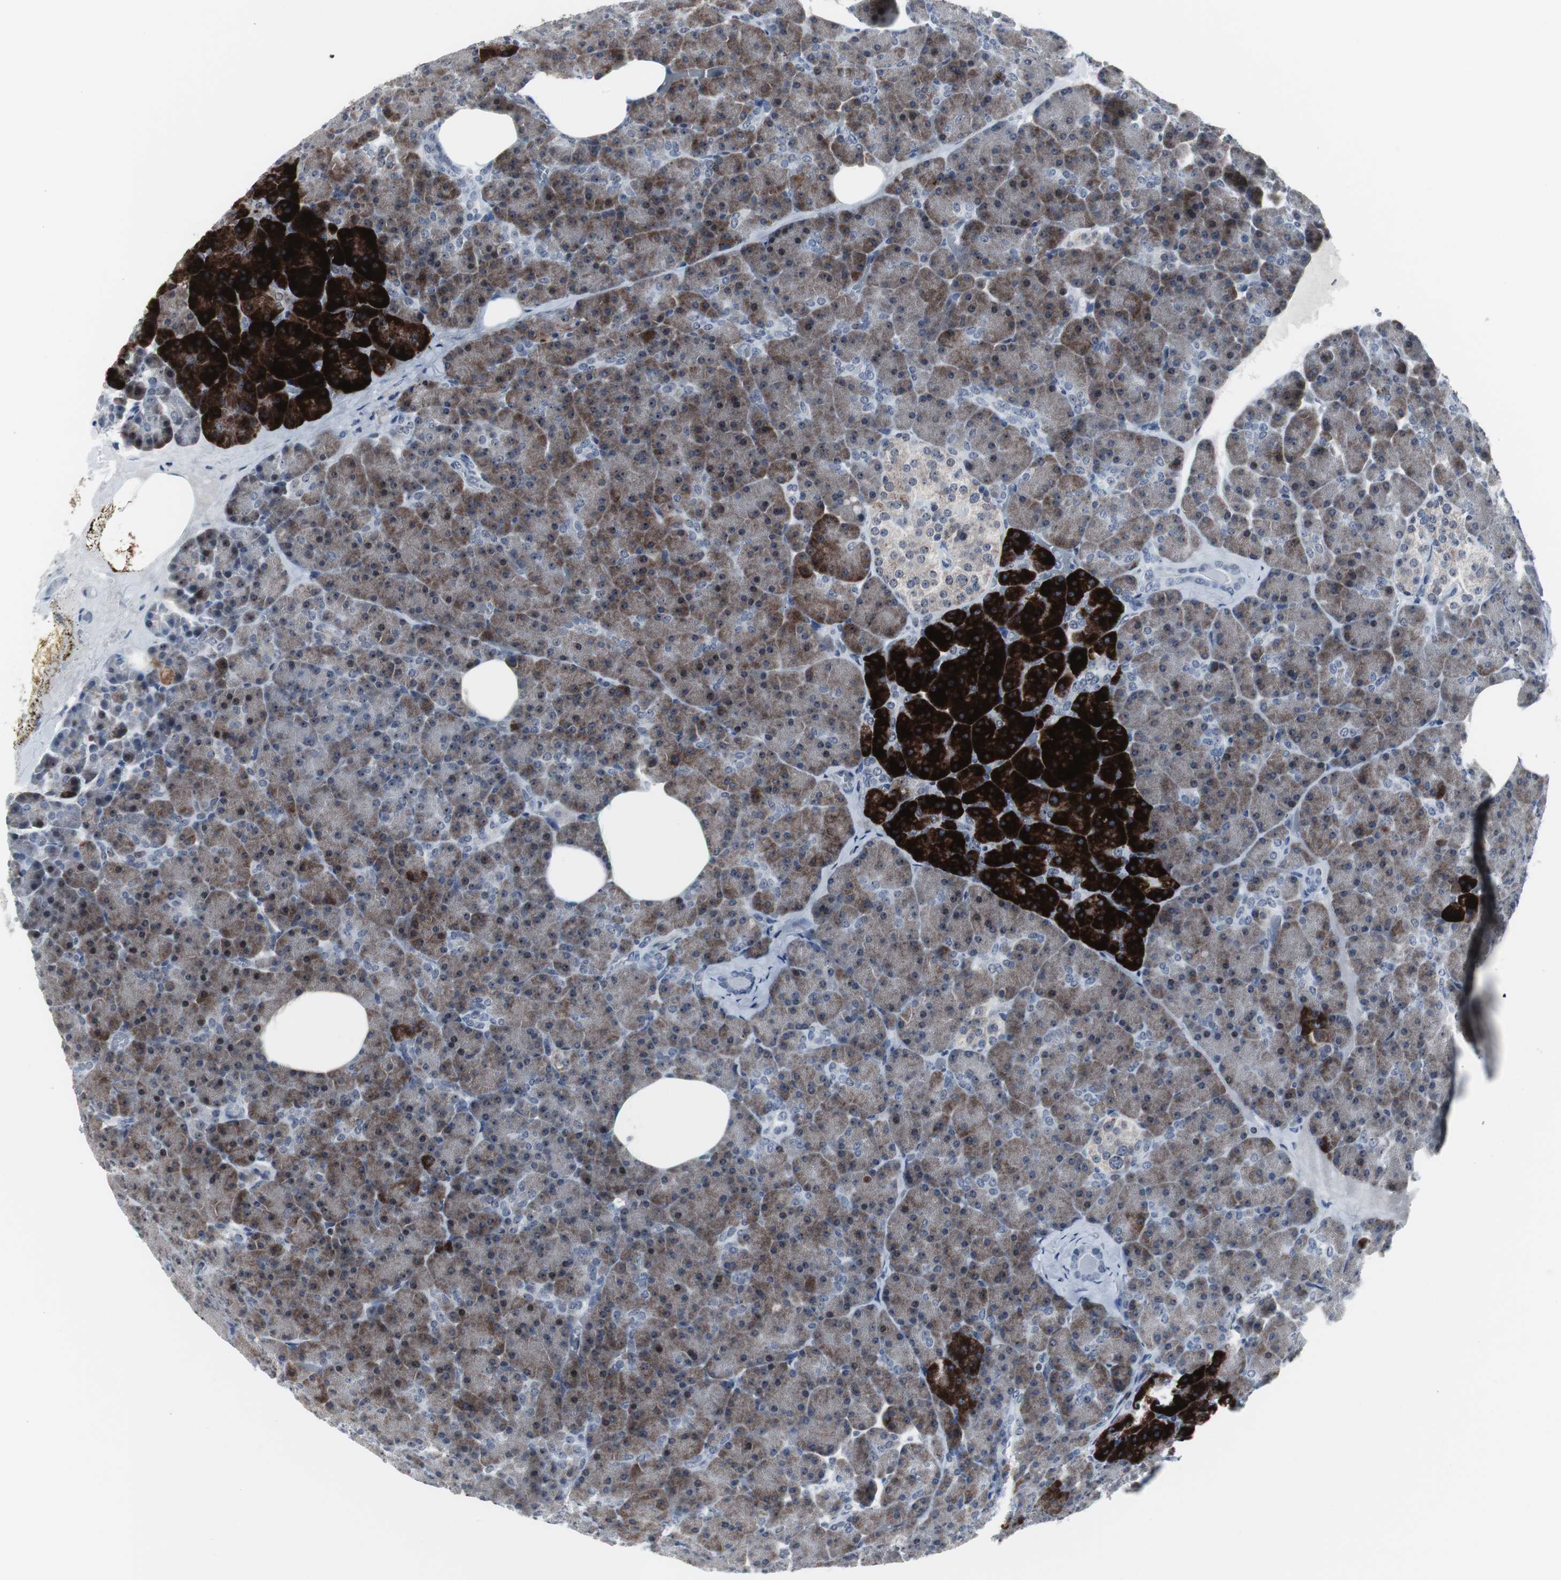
{"staining": {"intensity": "strong", "quantity": ">75%", "location": "cytoplasmic/membranous"}, "tissue": "pancreas", "cell_type": "Exocrine glandular cells", "image_type": "normal", "snomed": [{"axis": "morphology", "description": "Normal tissue, NOS"}, {"axis": "topography", "description": "Pancreas"}], "caption": "Immunohistochemistry image of normal pancreas: human pancreas stained using immunohistochemistry (IHC) displays high levels of strong protein expression localized specifically in the cytoplasmic/membranous of exocrine glandular cells, appearing as a cytoplasmic/membranous brown color.", "gene": "DOK1", "patient": {"sex": "female", "age": 35}}